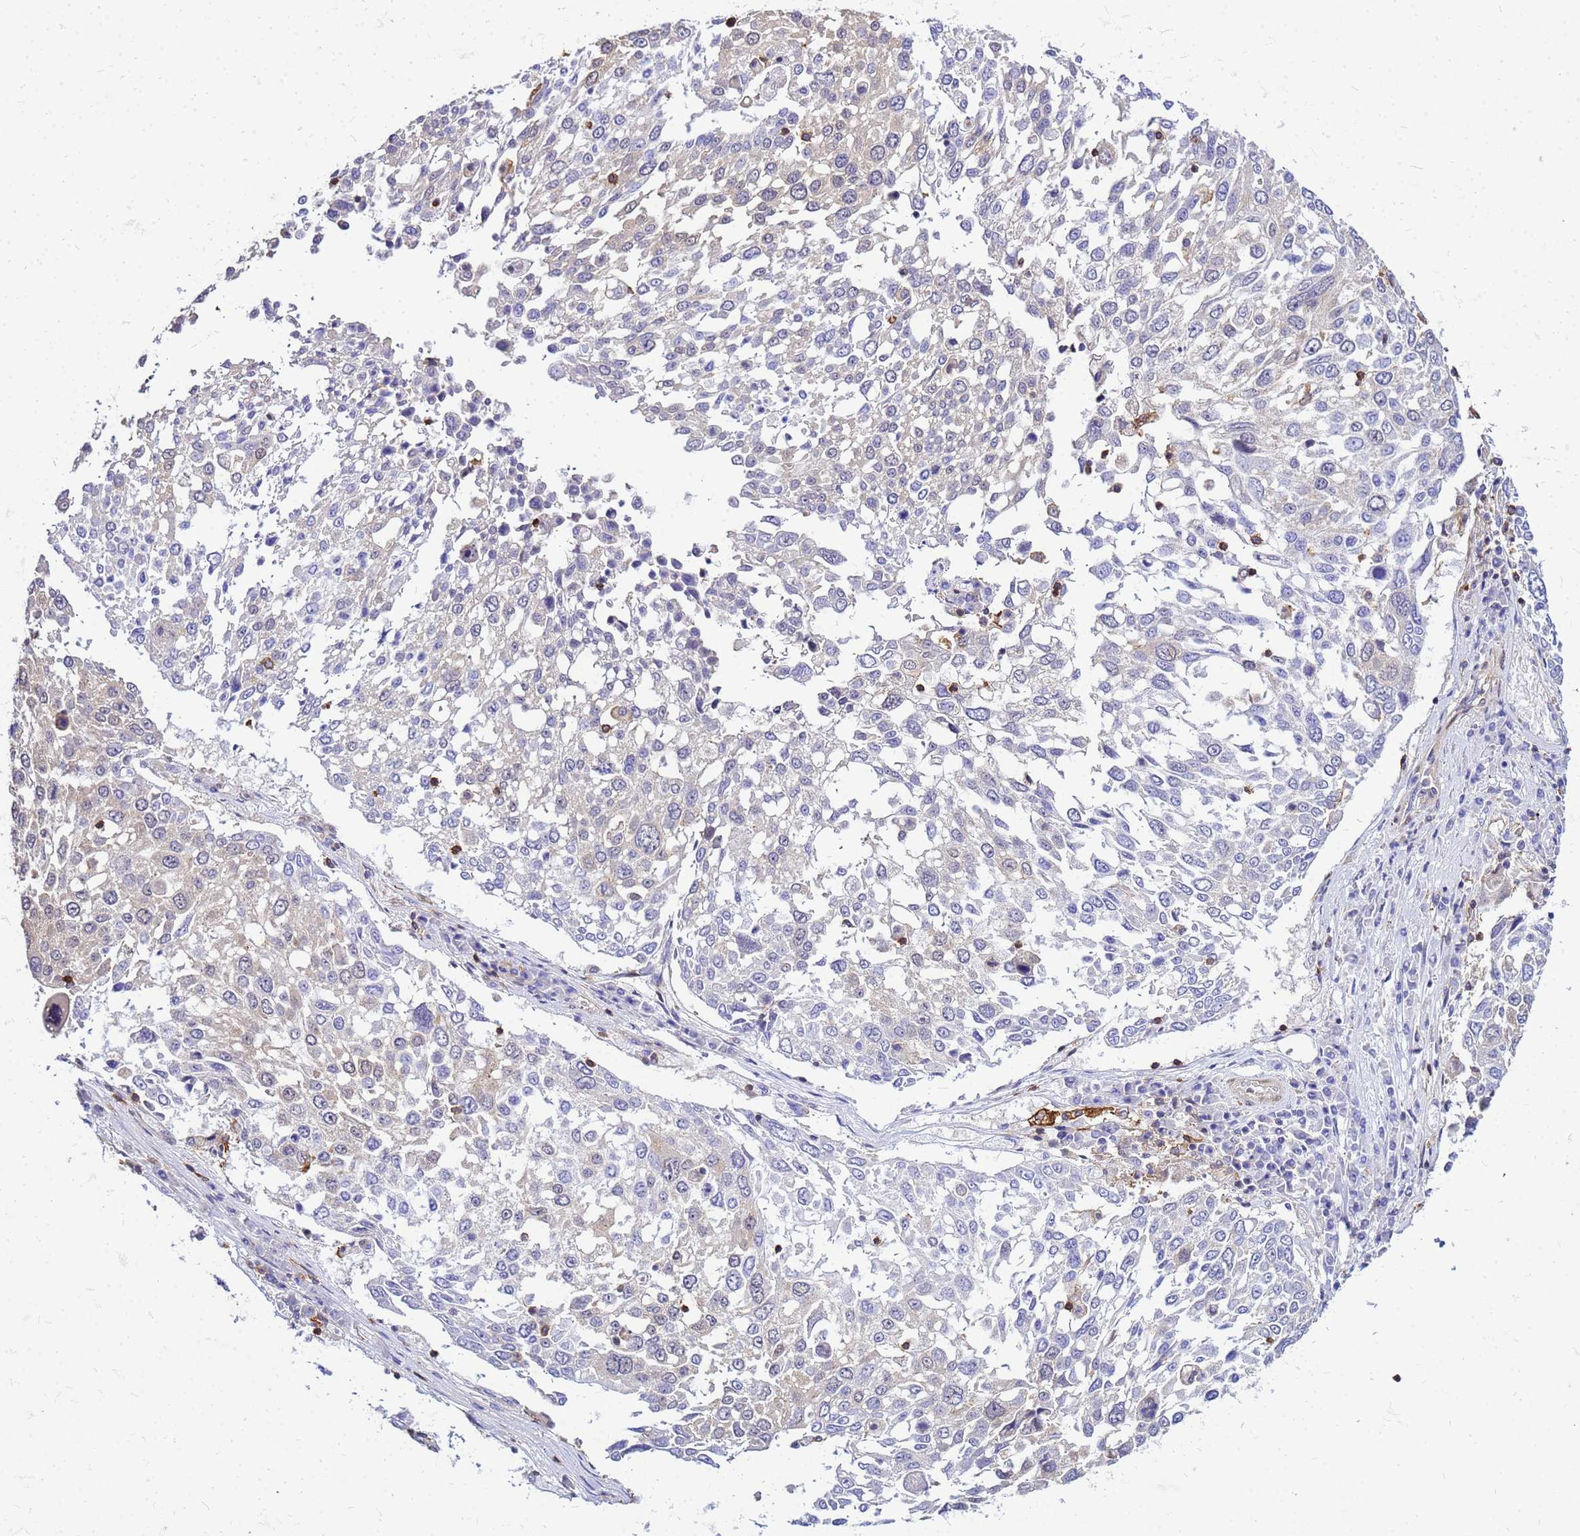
{"staining": {"intensity": "negative", "quantity": "none", "location": "none"}, "tissue": "lung cancer", "cell_type": "Tumor cells", "image_type": "cancer", "snomed": [{"axis": "morphology", "description": "Squamous cell carcinoma, NOS"}, {"axis": "topography", "description": "Lung"}], "caption": "An image of lung squamous cell carcinoma stained for a protein exhibits no brown staining in tumor cells.", "gene": "DBNDD2", "patient": {"sex": "male", "age": 65}}